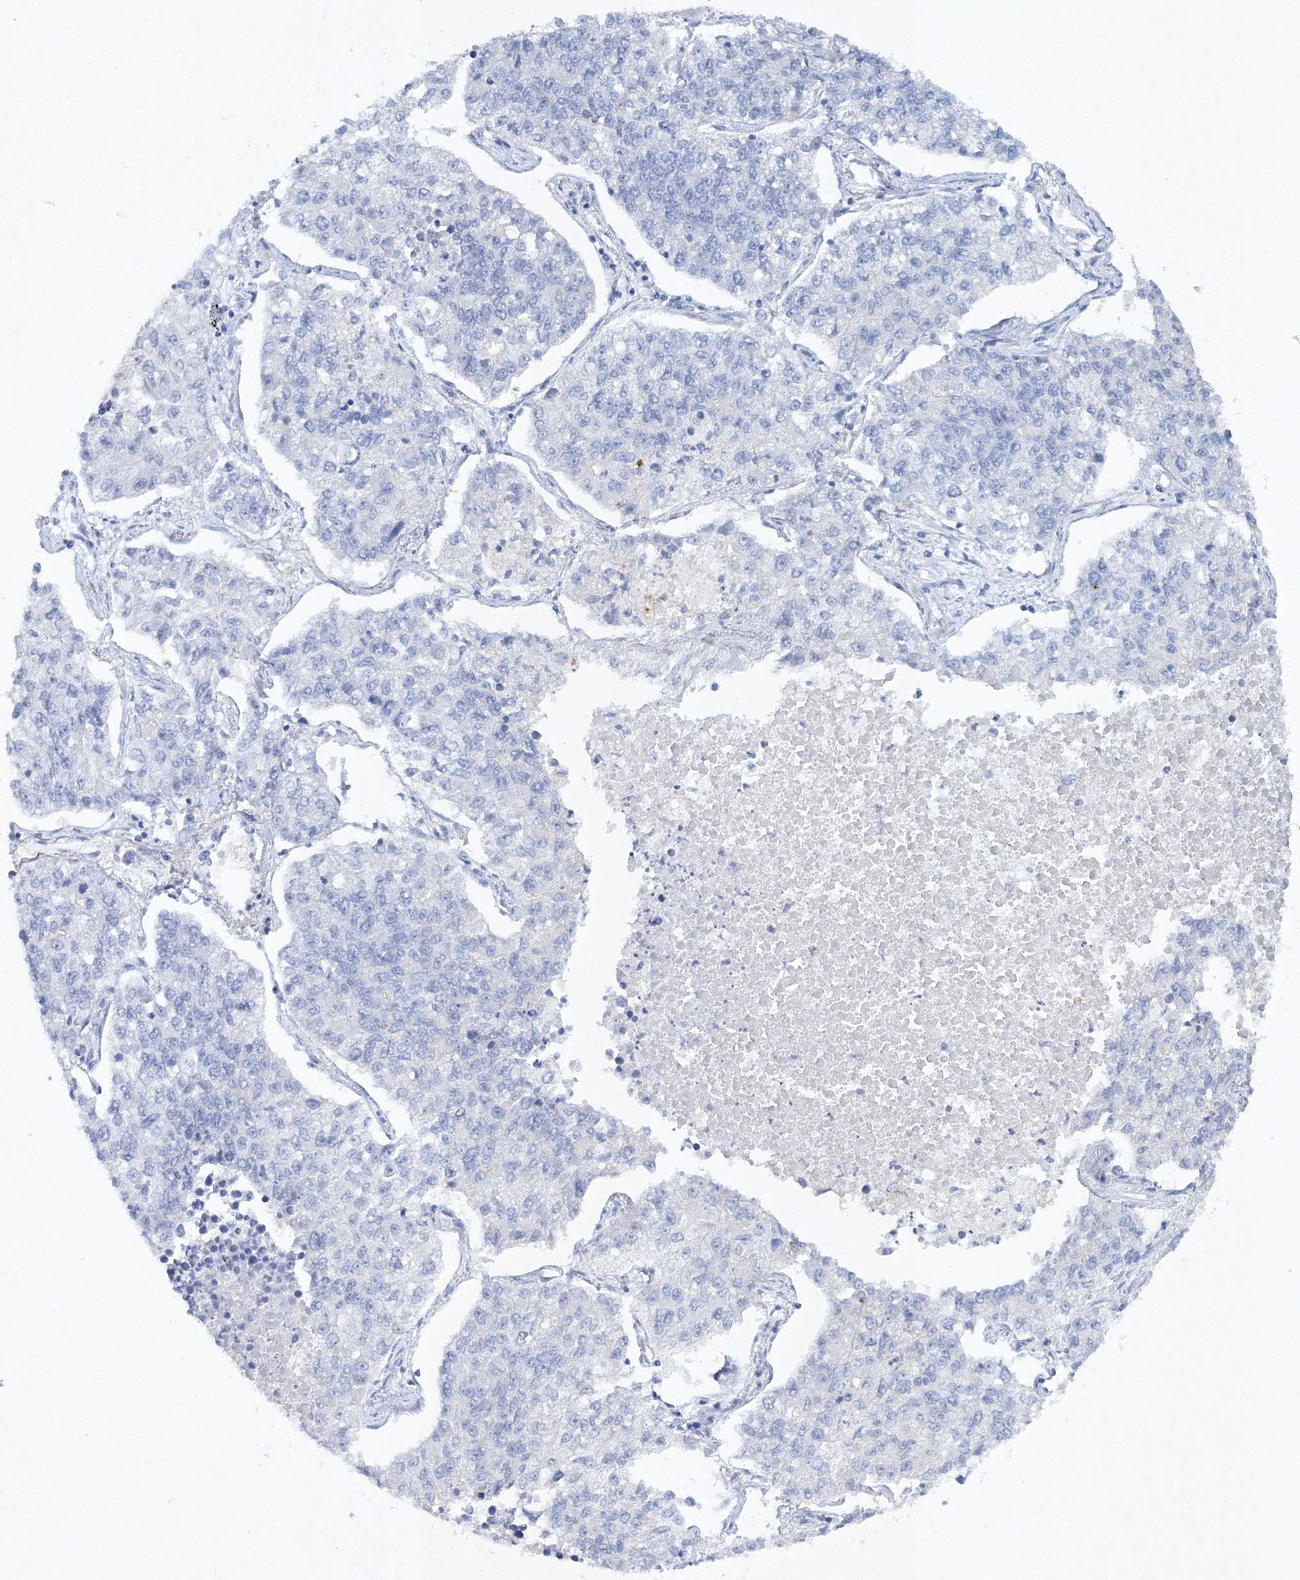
{"staining": {"intensity": "negative", "quantity": "none", "location": "none"}, "tissue": "lung cancer", "cell_type": "Tumor cells", "image_type": "cancer", "snomed": [{"axis": "morphology", "description": "Adenocarcinoma, NOS"}, {"axis": "topography", "description": "Lung"}], "caption": "Human adenocarcinoma (lung) stained for a protein using immunohistochemistry displays no positivity in tumor cells.", "gene": "SH3BP5", "patient": {"sex": "male", "age": 49}}